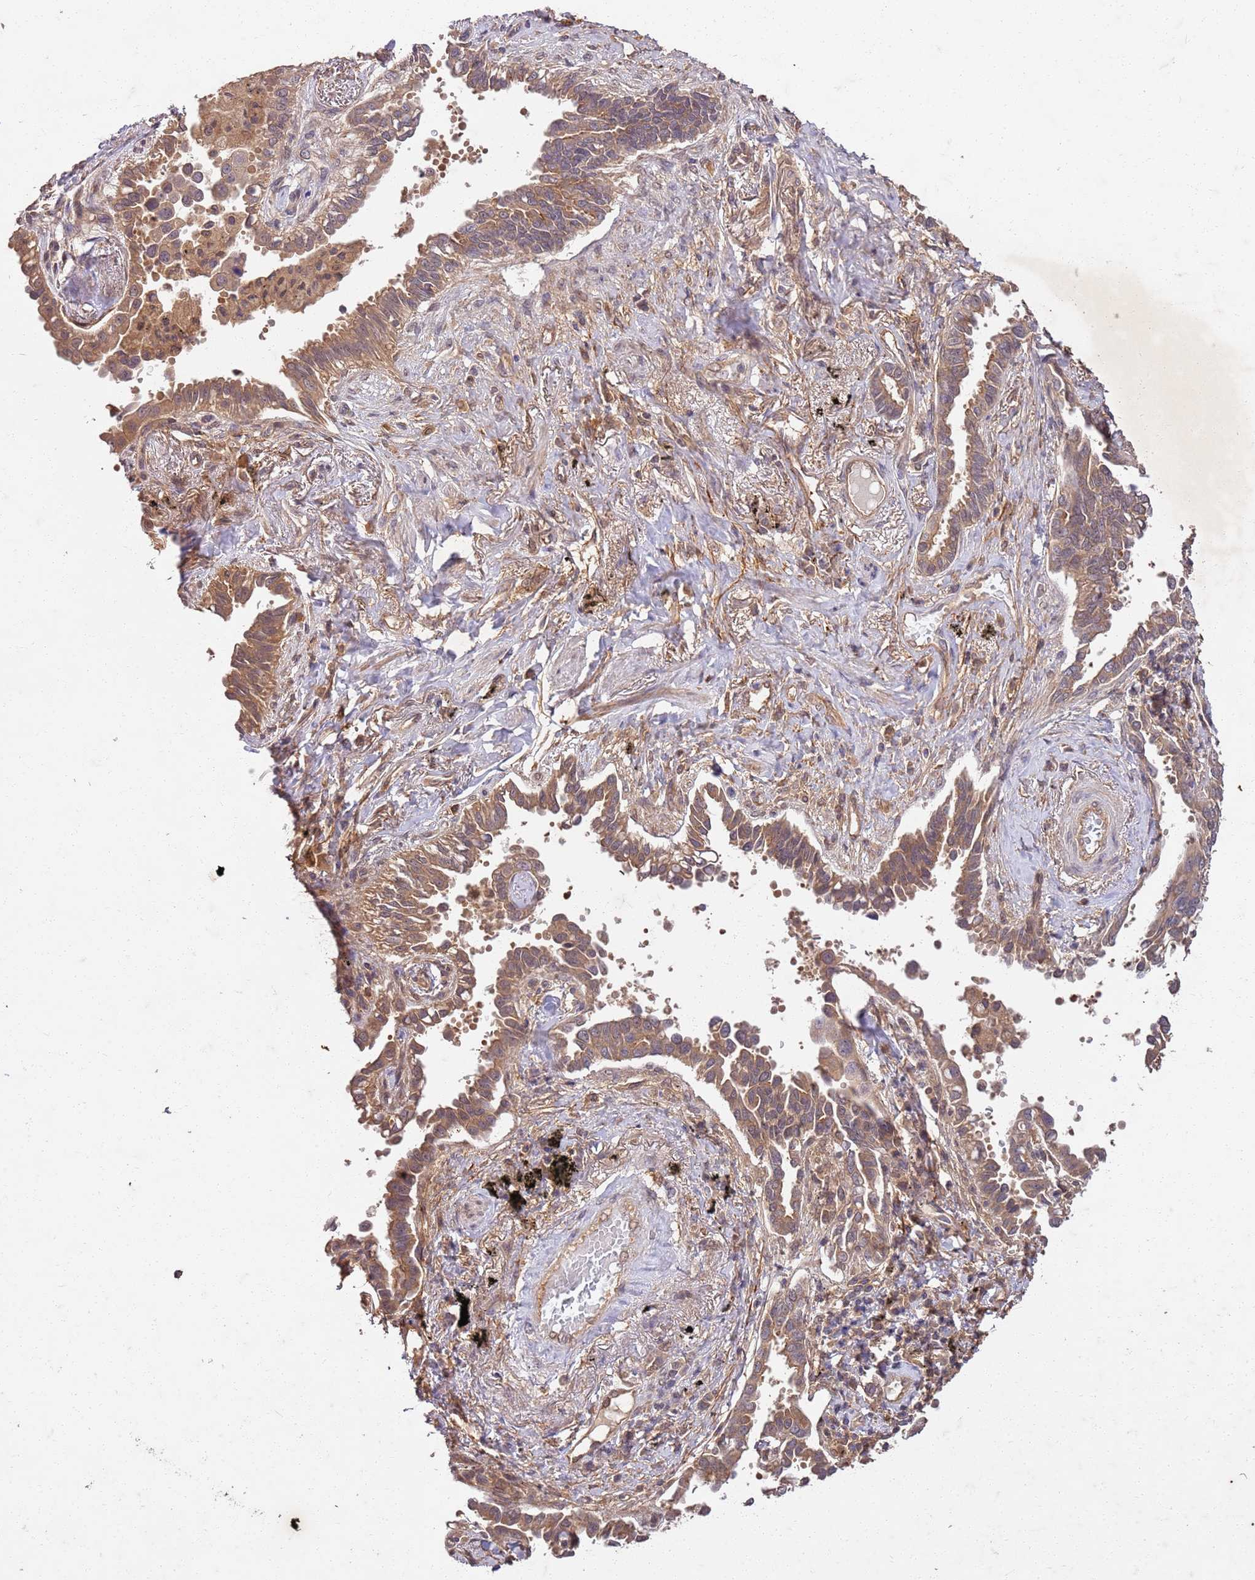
{"staining": {"intensity": "moderate", "quantity": ">75%", "location": "cytoplasmic/membranous"}, "tissue": "lung cancer", "cell_type": "Tumor cells", "image_type": "cancer", "snomed": [{"axis": "morphology", "description": "Adenocarcinoma, NOS"}, {"axis": "topography", "description": "Lung"}], "caption": "The micrograph demonstrates immunohistochemical staining of lung cancer. There is moderate cytoplasmic/membranous staining is appreciated in about >75% of tumor cells.", "gene": "UBE3A", "patient": {"sex": "male", "age": 67}}